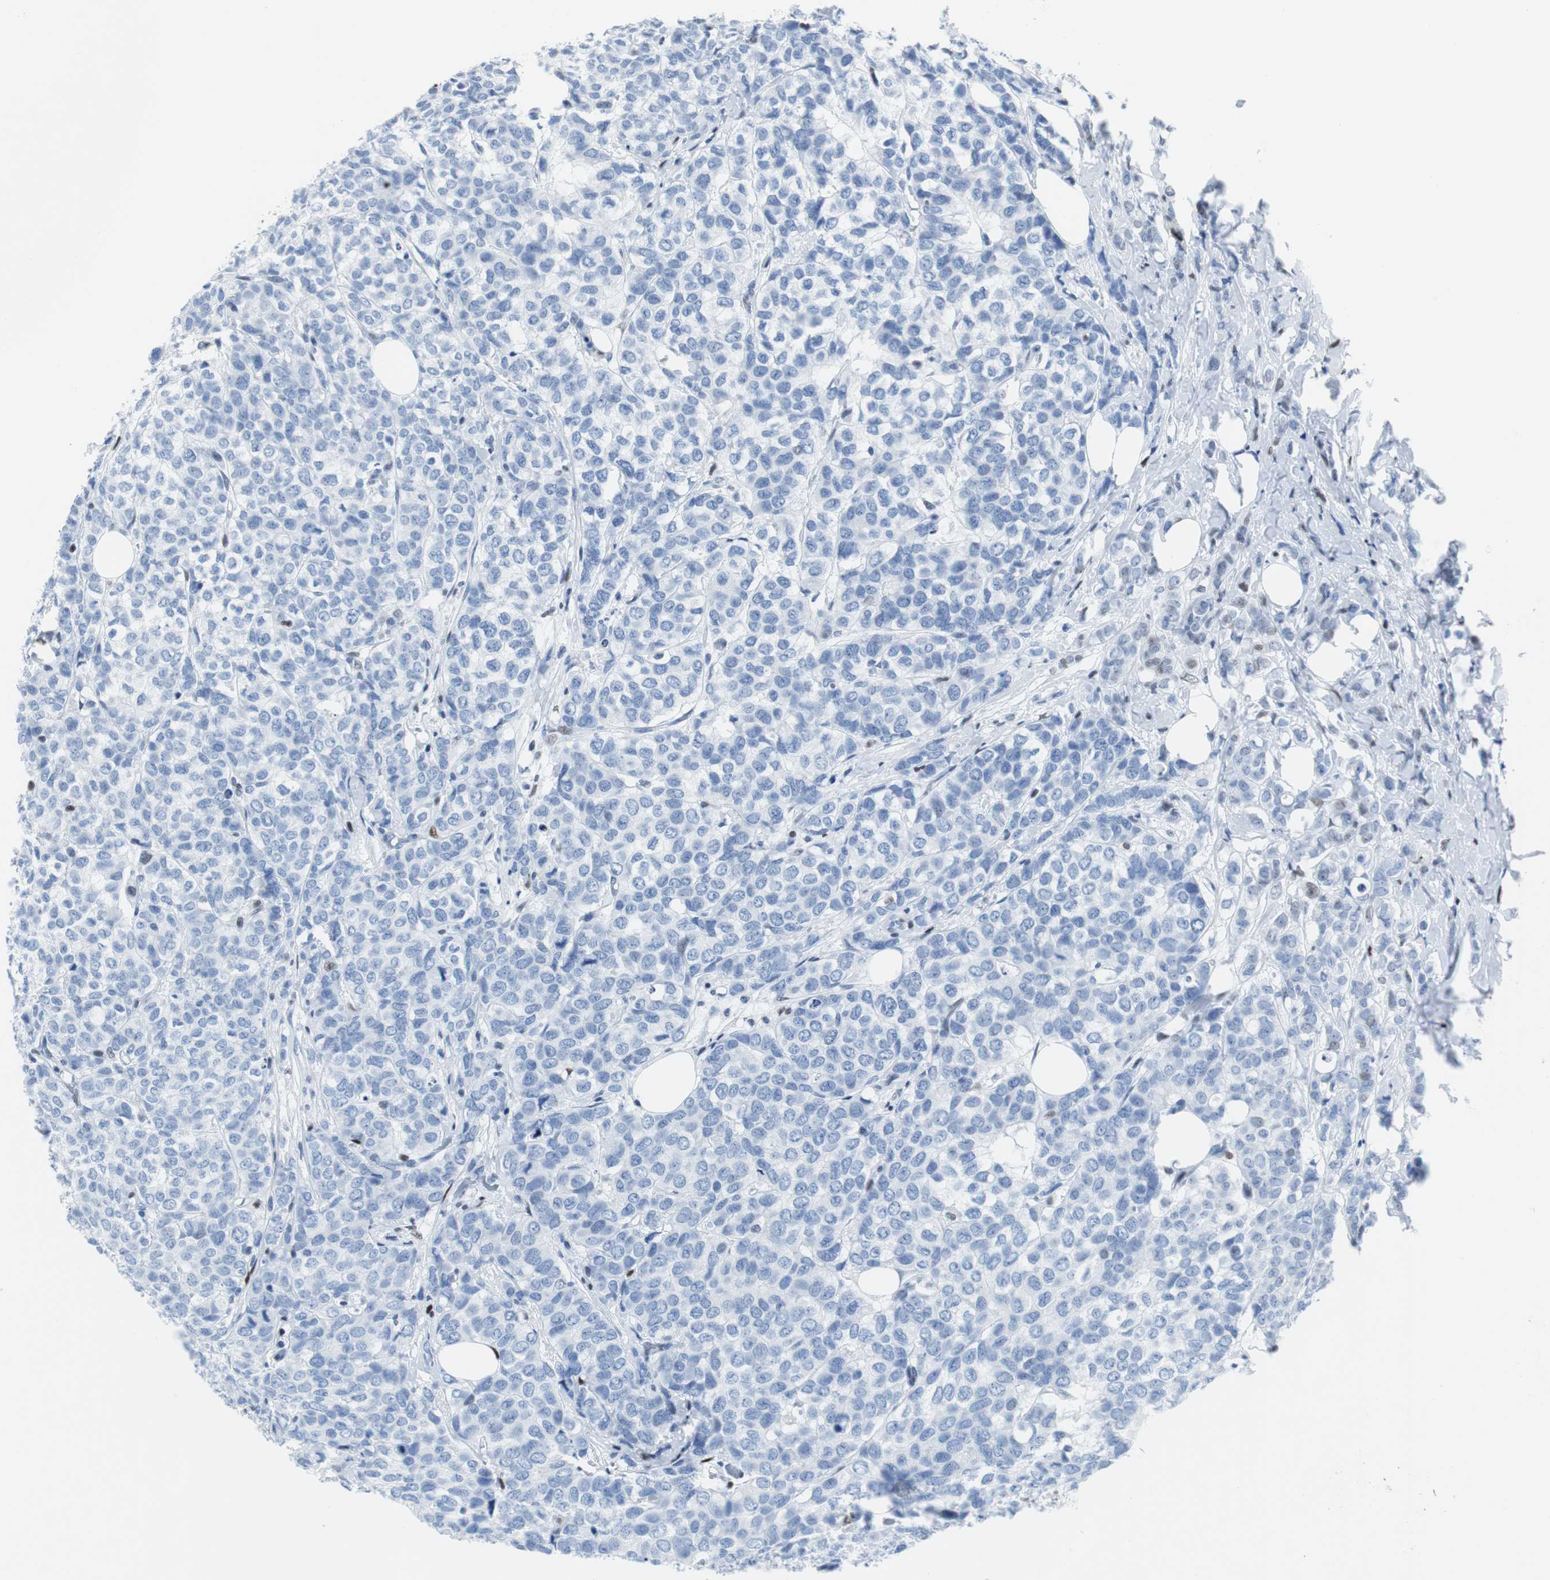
{"staining": {"intensity": "negative", "quantity": "none", "location": "none"}, "tissue": "breast cancer", "cell_type": "Tumor cells", "image_type": "cancer", "snomed": [{"axis": "morphology", "description": "Lobular carcinoma"}, {"axis": "topography", "description": "Breast"}], "caption": "Immunohistochemical staining of breast cancer demonstrates no significant positivity in tumor cells. (DAB (3,3'-diaminobenzidine) IHC, high magnification).", "gene": "JUN", "patient": {"sex": "female", "age": 60}}